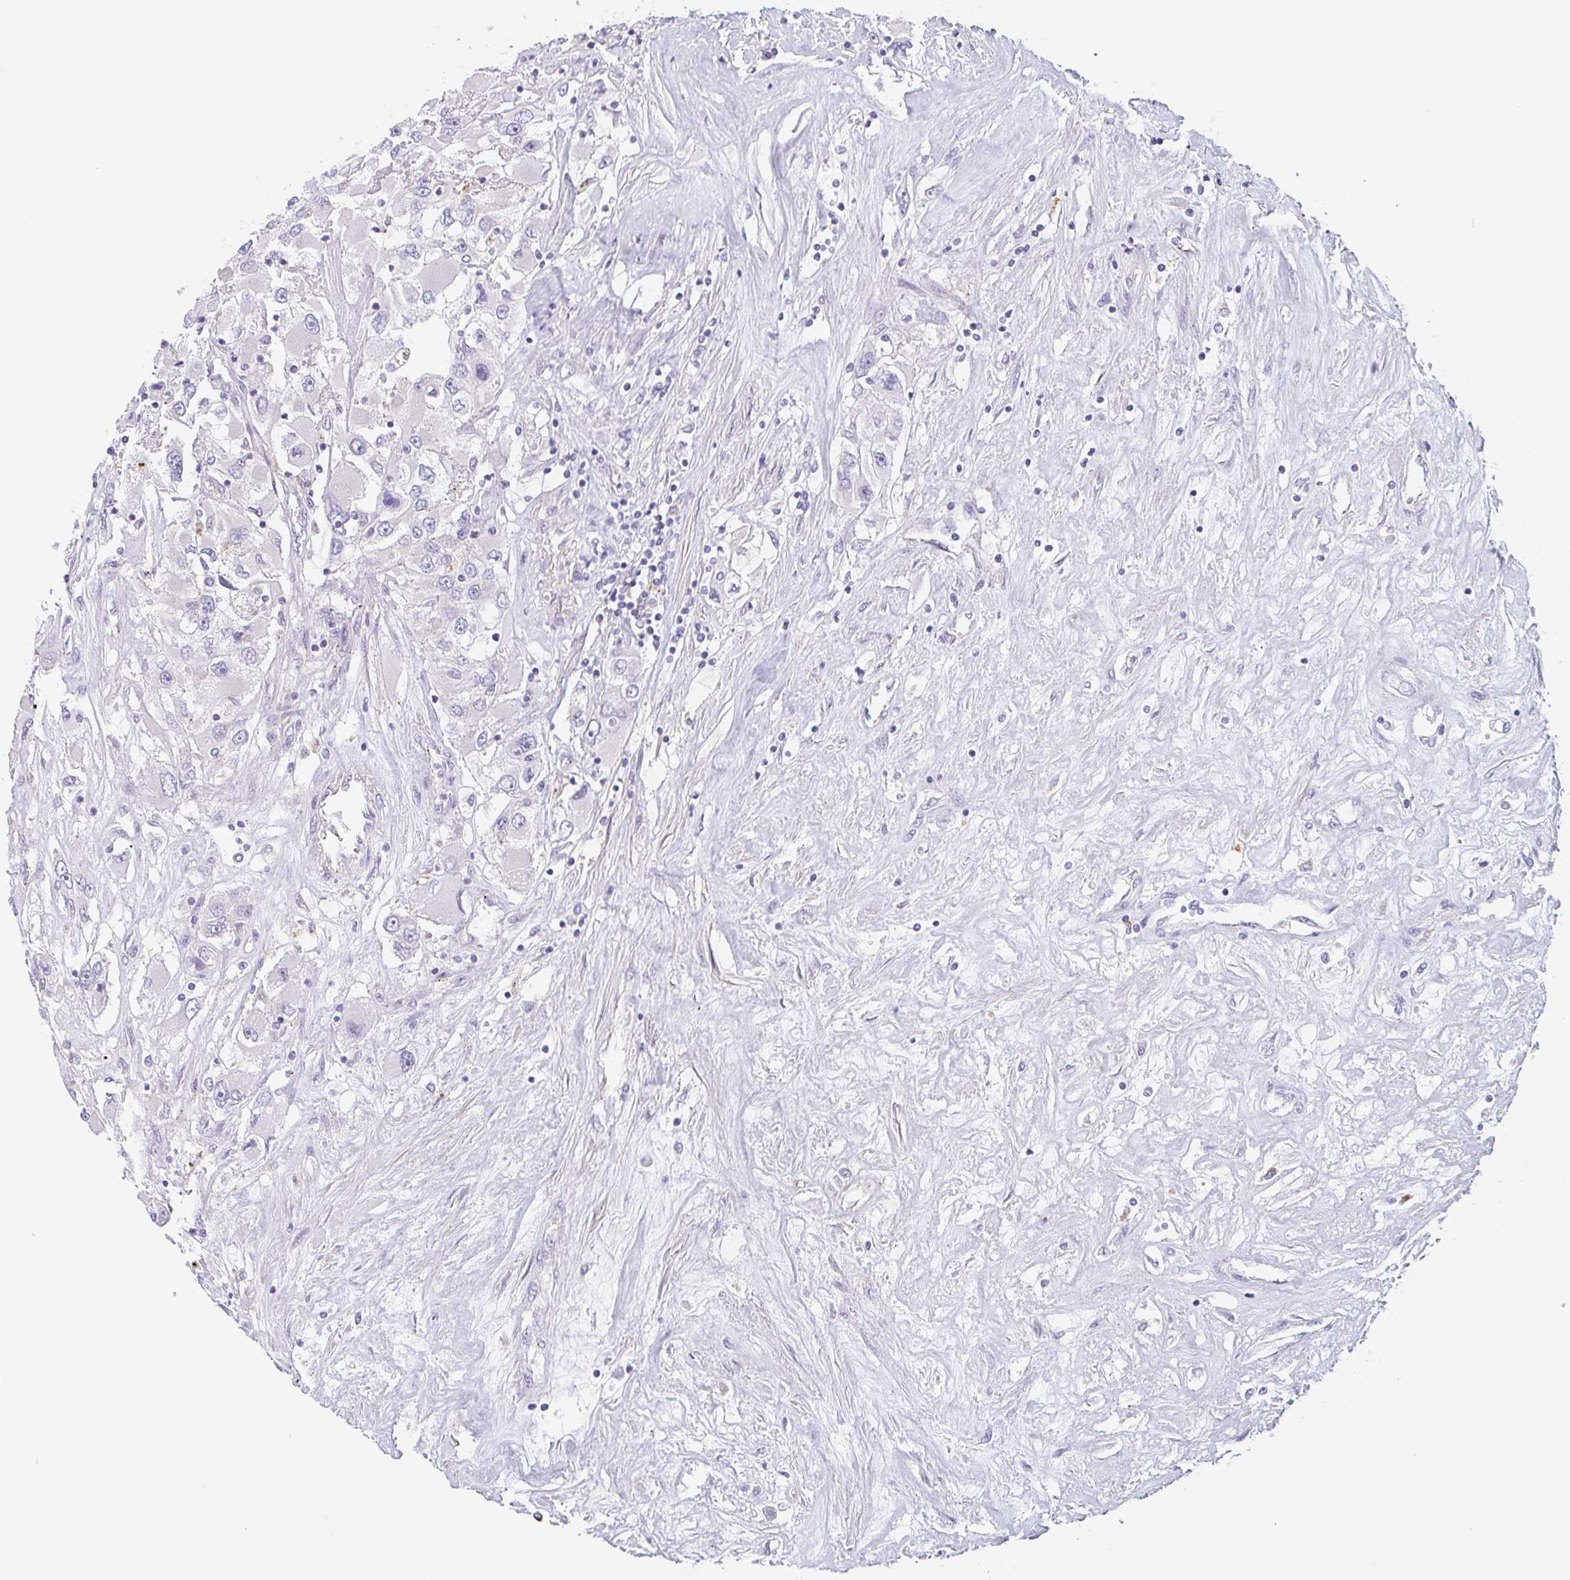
{"staining": {"intensity": "negative", "quantity": "none", "location": "none"}, "tissue": "renal cancer", "cell_type": "Tumor cells", "image_type": "cancer", "snomed": [{"axis": "morphology", "description": "Adenocarcinoma, NOS"}, {"axis": "topography", "description": "Kidney"}], "caption": "IHC photomicrograph of human renal adenocarcinoma stained for a protein (brown), which shows no positivity in tumor cells.", "gene": "LENG9", "patient": {"sex": "female", "age": 52}}